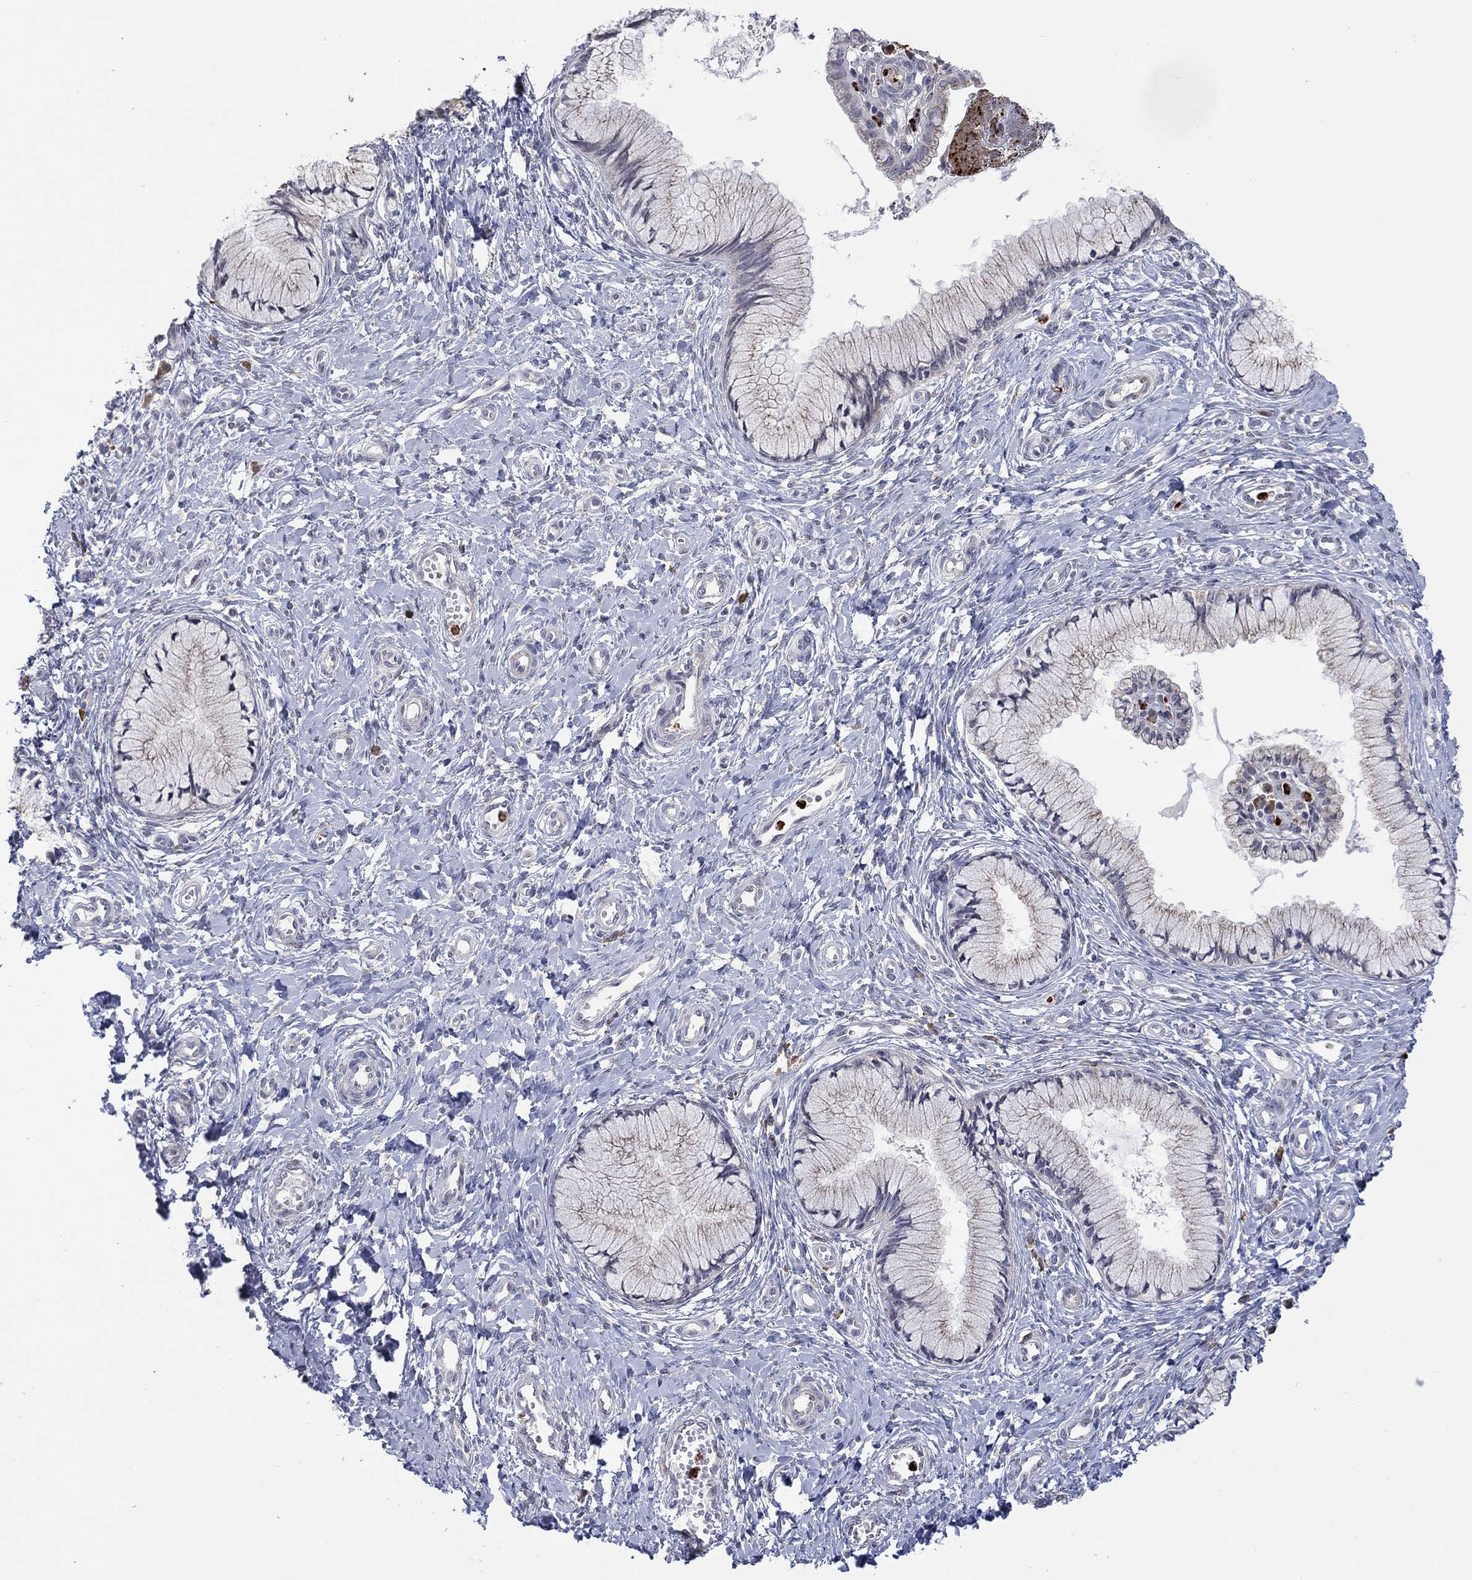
{"staining": {"intensity": "moderate", "quantity": "25%-75%", "location": "cytoplasmic/membranous"}, "tissue": "cervix", "cell_type": "Glandular cells", "image_type": "normal", "snomed": [{"axis": "morphology", "description": "Normal tissue, NOS"}, {"axis": "topography", "description": "Cervix"}], "caption": "An image showing moderate cytoplasmic/membranous staining in approximately 25%-75% of glandular cells in unremarkable cervix, as visualized by brown immunohistochemical staining.", "gene": "MTRFR", "patient": {"sex": "female", "age": 37}}